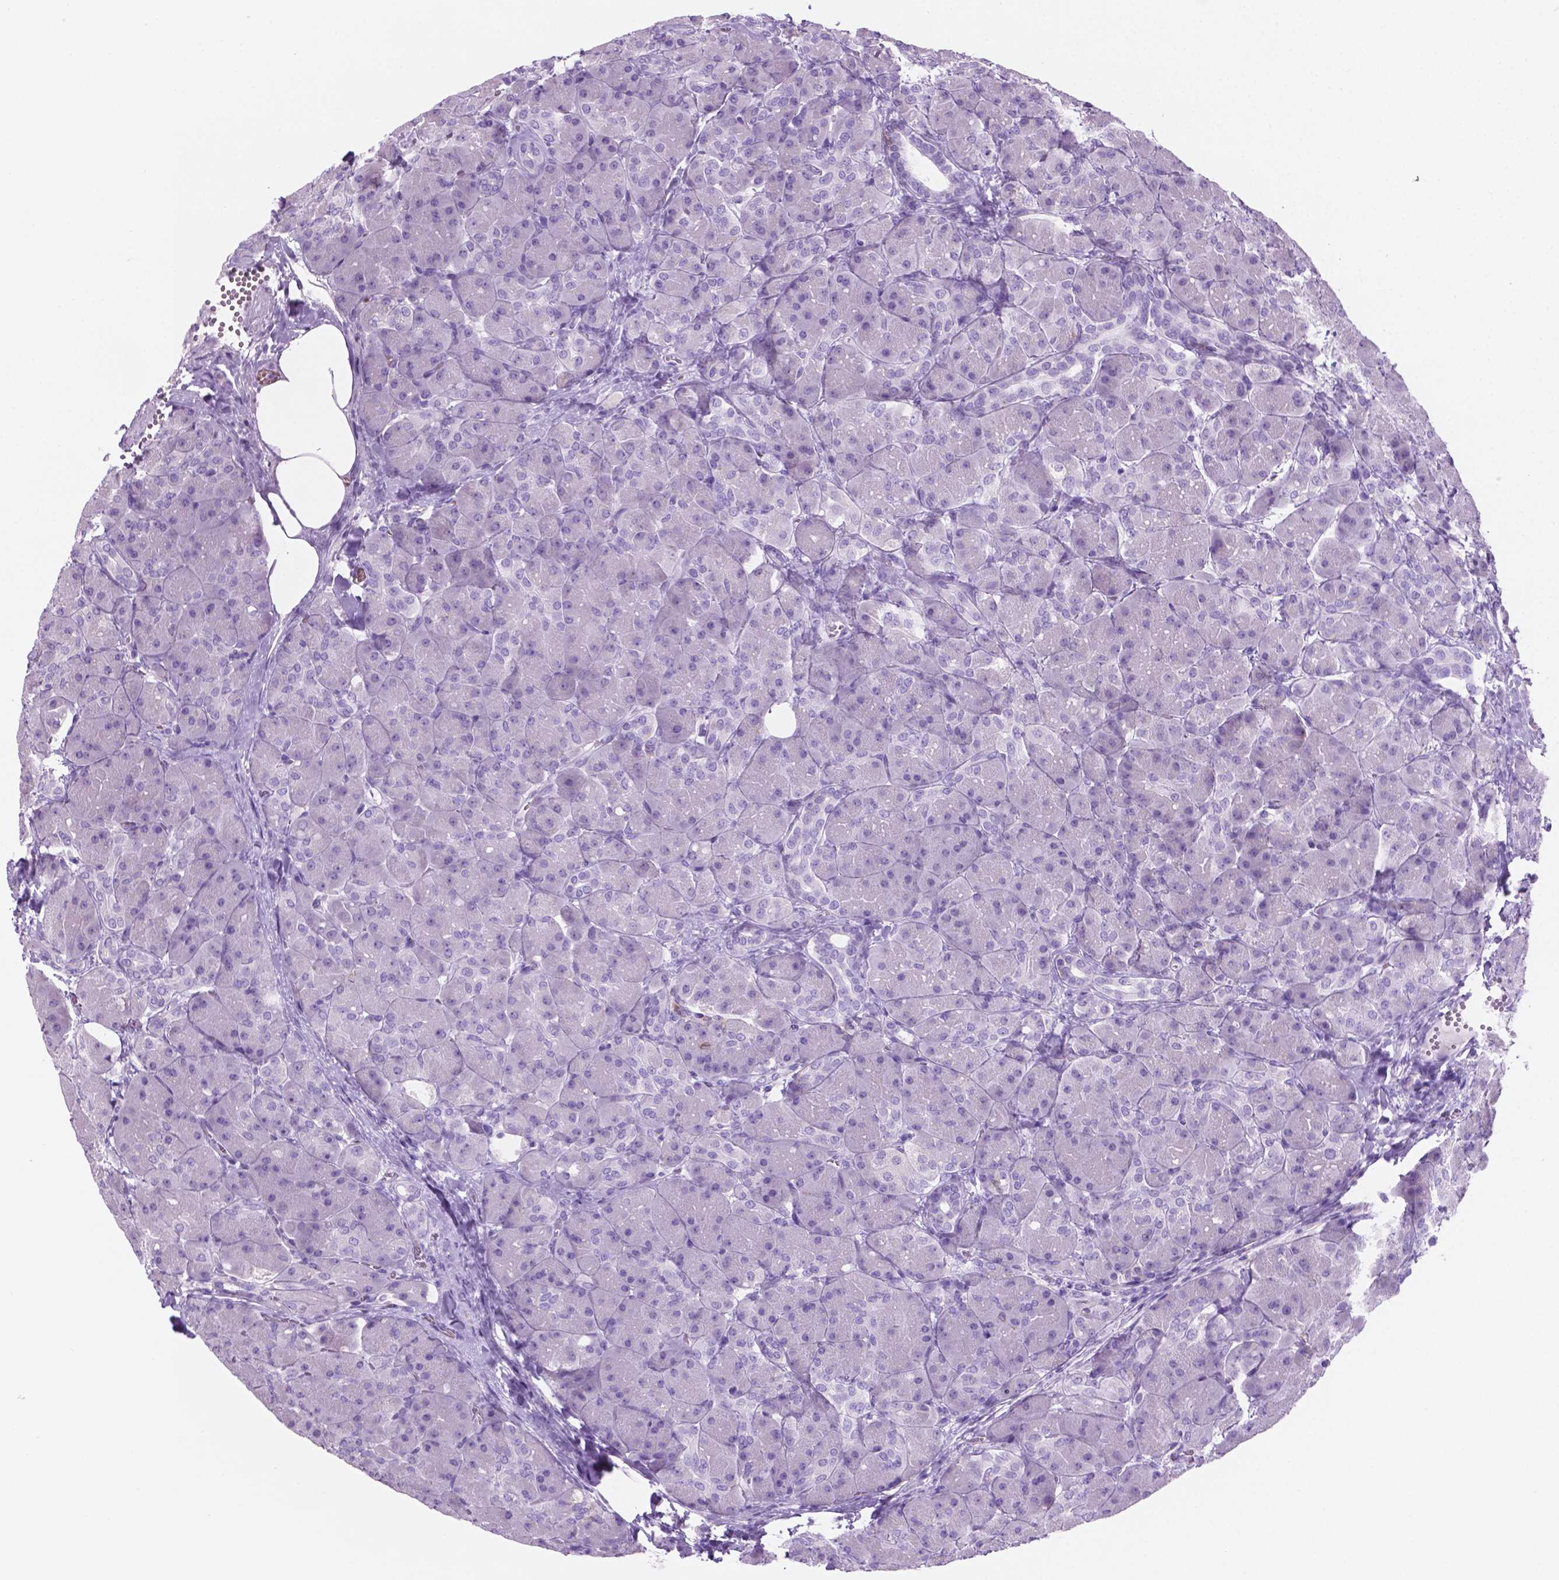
{"staining": {"intensity": "negative", "quantity": "none", "location": "none"}, "tissue": "pancreas", "cell_type": "Exocrine glandular cells", "image_type": "normal", "snomed": [{"axis": "morphology", "description": "Normal tissue, NOS"}, {"axis": "topography", "description": "Pancreas"}], "caption": "Photomicrograph shows no protein staining in exocrine glandular cells of normal pancreas. The staining is performed using DAB (3,3'-diaminobenzidine) brown chromogen with nuclei counter-stained in using hematoxylin.", "gene": "GRIN2B", "patient": {"sex": "male", "age": 55}}